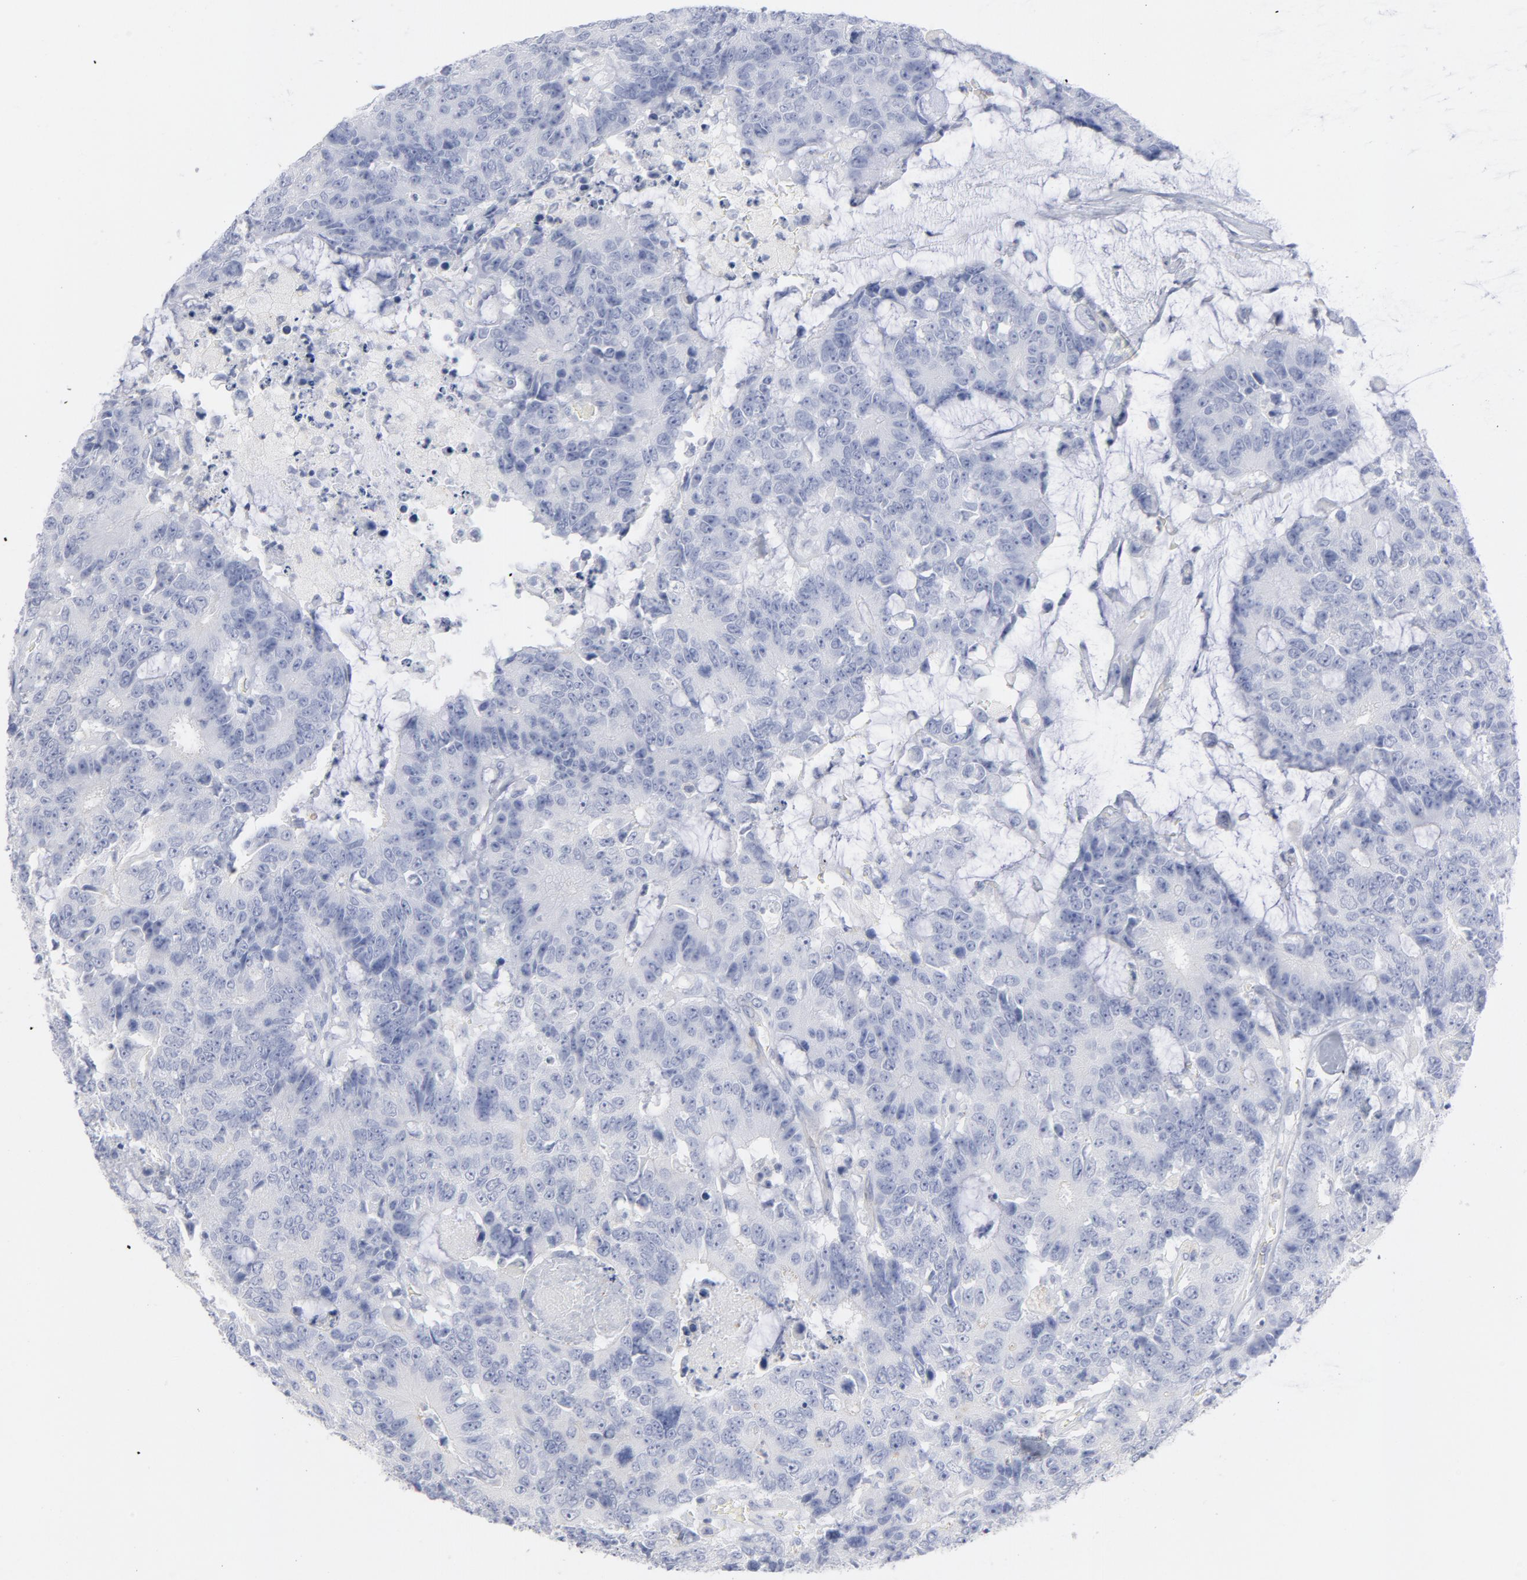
{"staining": {"intensity": "negative", "quantity": "none", "location": "none"}, "tissue": "colorectal cancer", "cell_type": "Tumor cells", "image_type": "cancer", "snomed": [{"axis": "morphology", "description": "Adenocarcinoma, NOS"}, {"axis": "topography", "description": "Colon"}], "caption": "Immunohistochemical staining of human adenocarcinoma (colorectal) reveals no significant staining in tumor cells.", "gene": "P2RY8", "patient": {"sex": "female", "age": 86}}